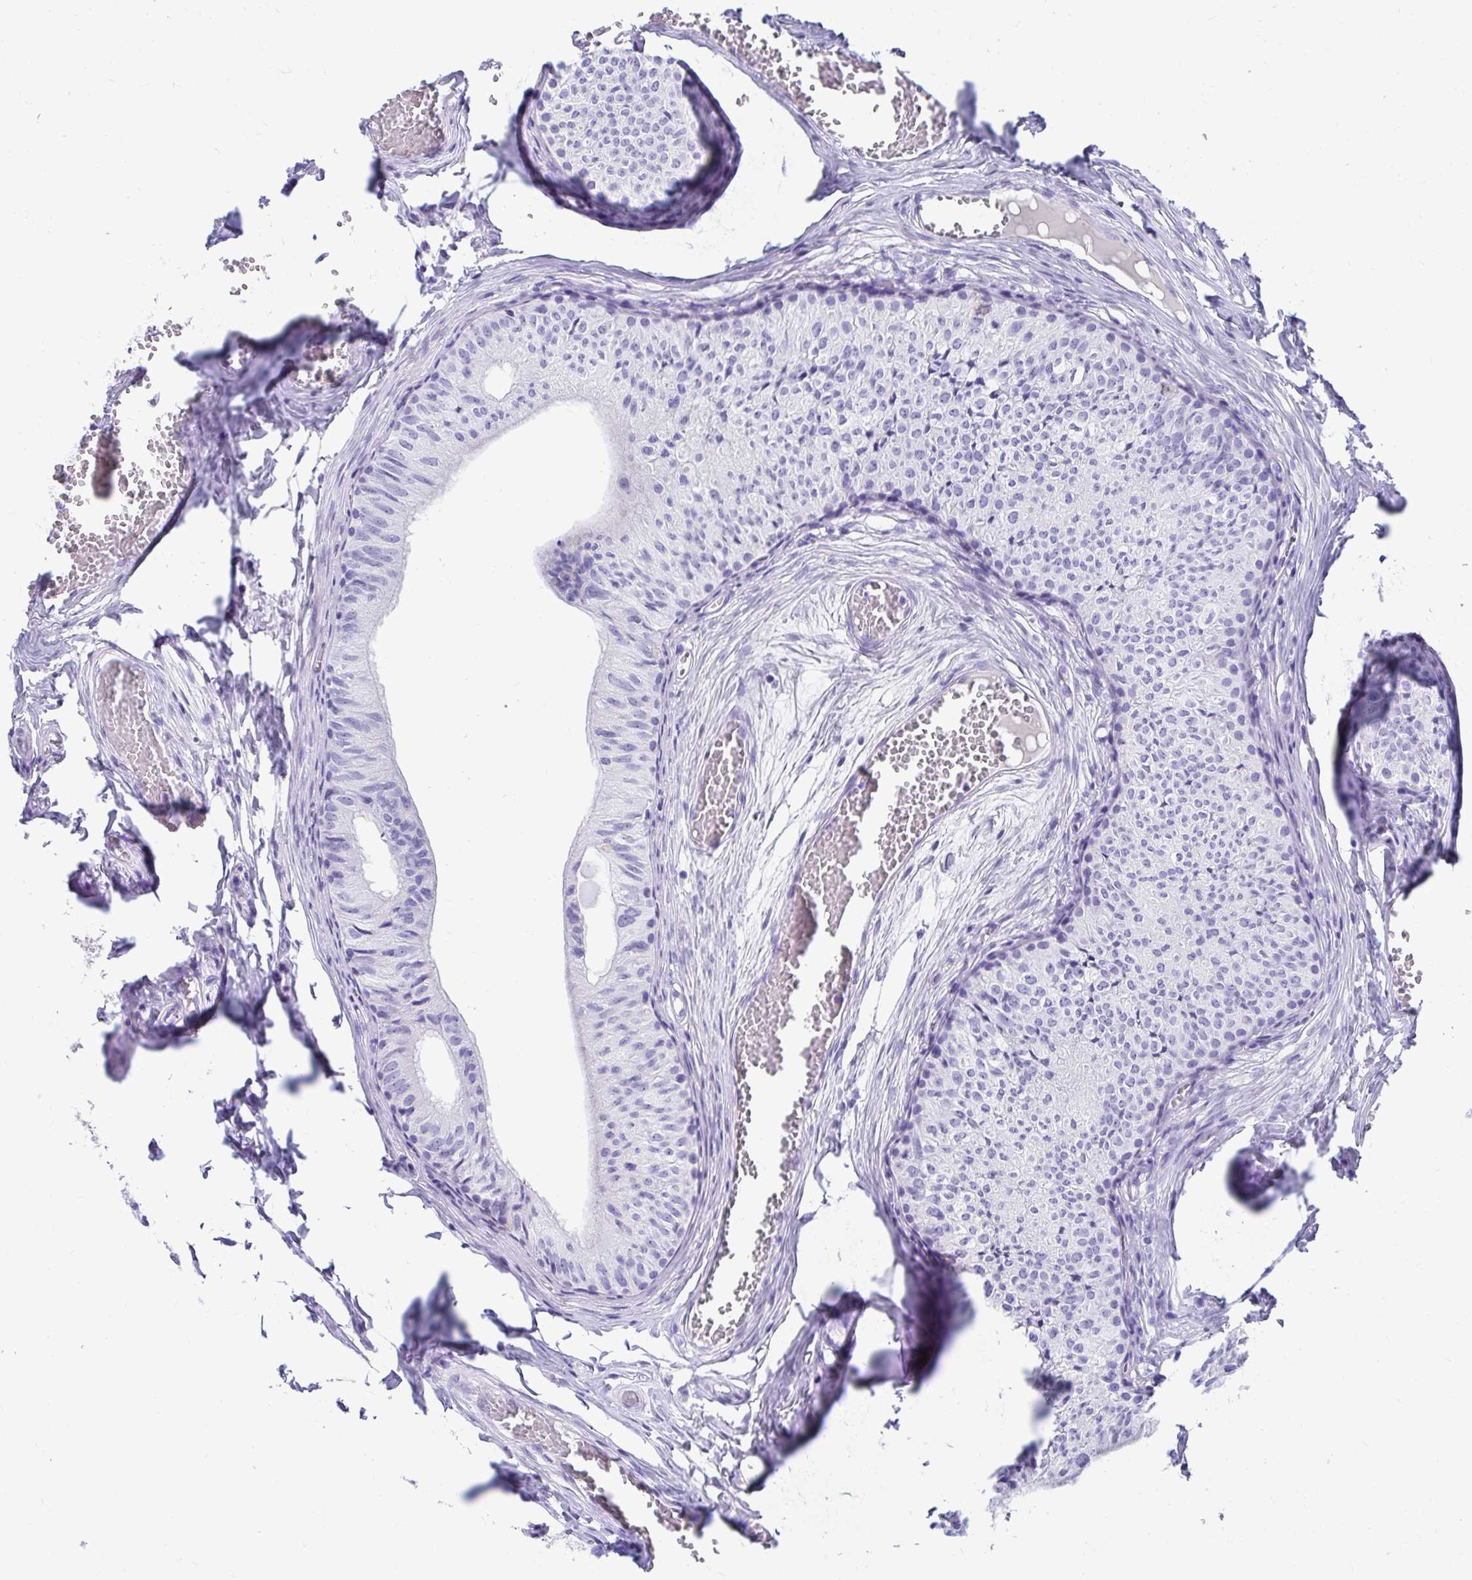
{"staining": {"intensity": "negative", "quantity": "none", "location": "none"}, "tissue": "epididymis", "cell_type": "Glandular cells", "image_type": "normal", "snomed": [{"axis": "morphology", "description": "Normal tissue, NOS"}, {"axis": "topography", "description": "Epididymis"}], "caption": "Unremarkable epididymis was stained to show a protein in brown. There is no significant staining in glandular cells.", "gene": "DPEP3", "patient": {"sex": "male", "age": 25}}